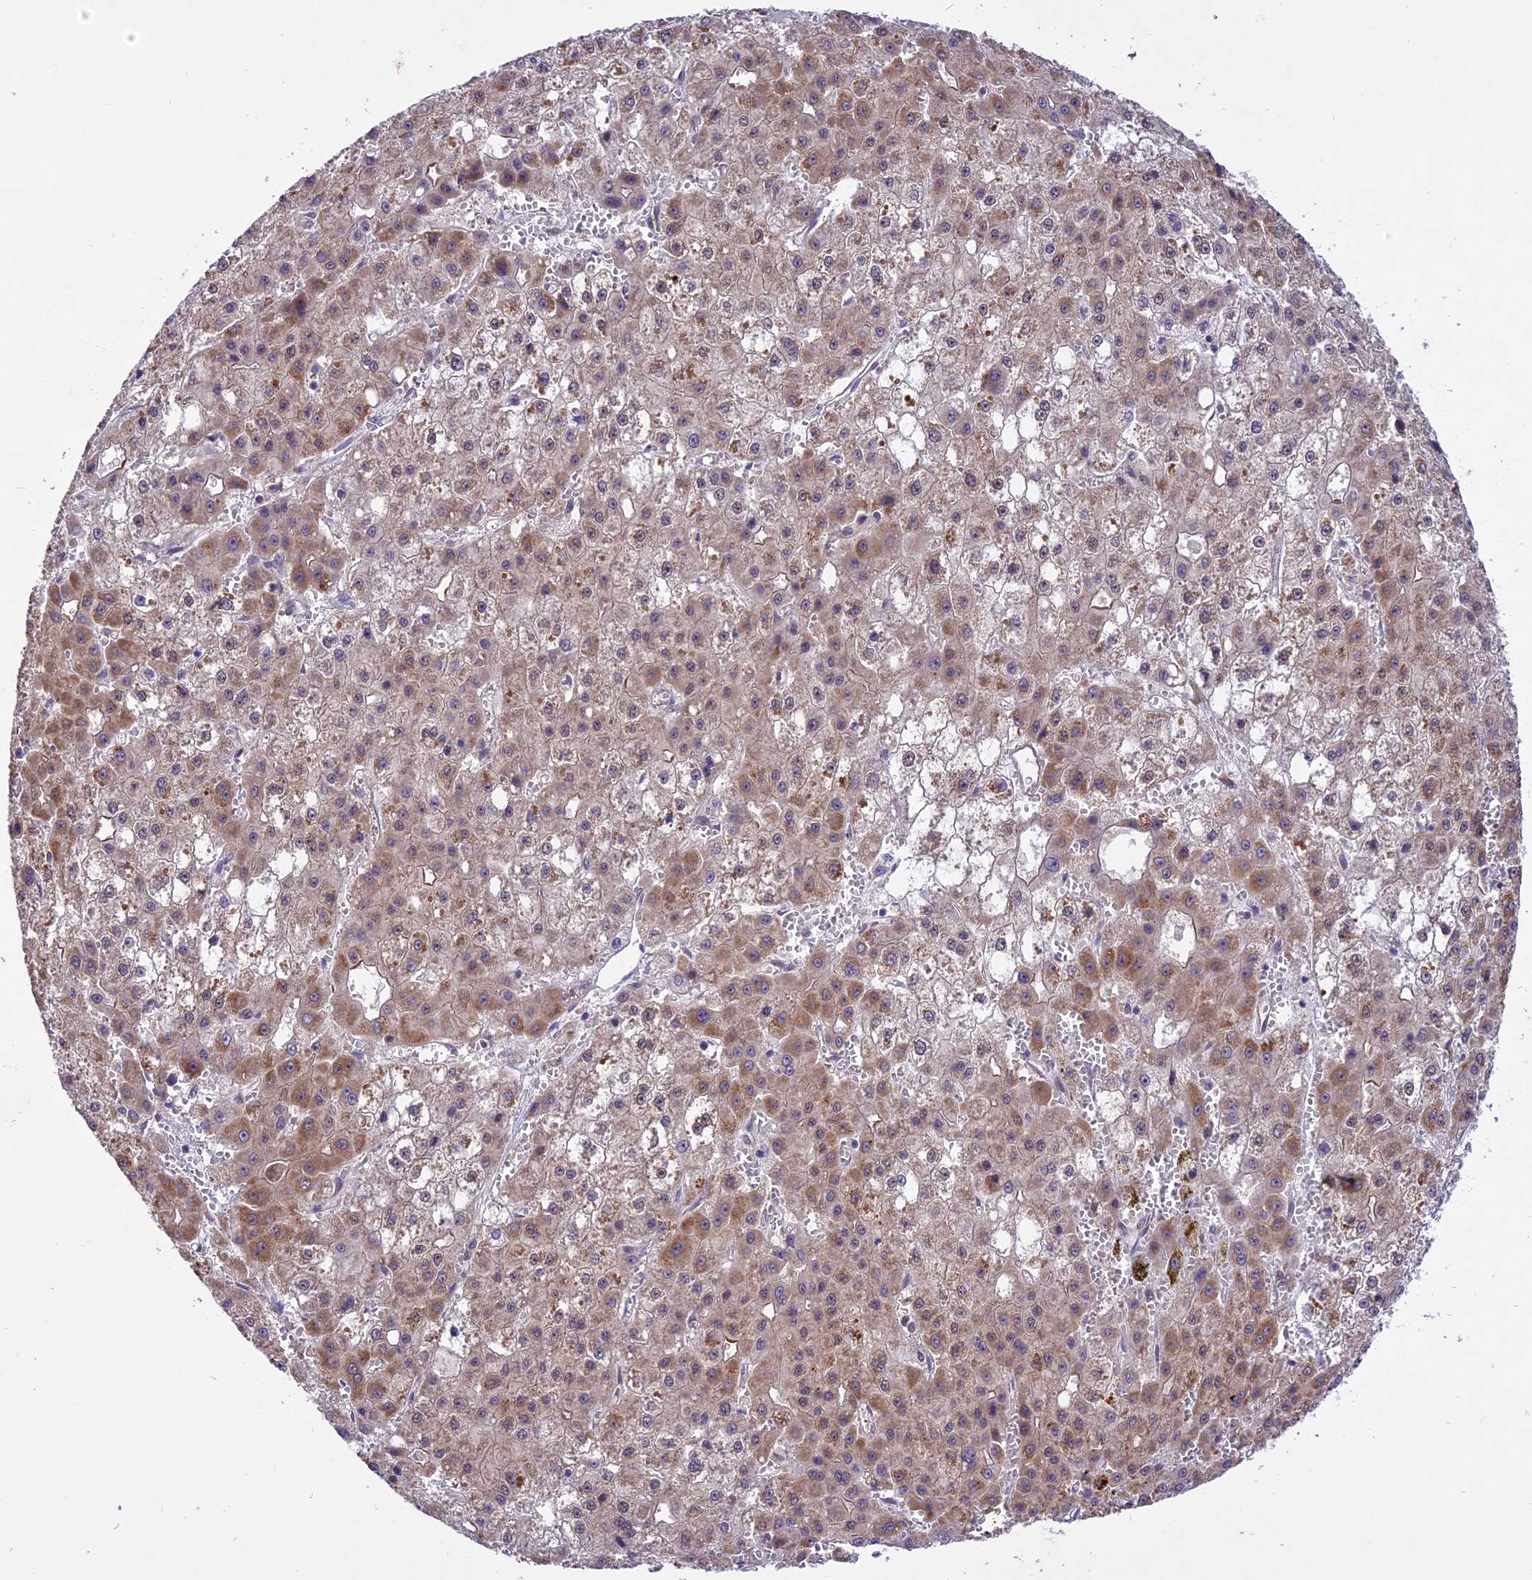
{"staining": {"intensity": "moderate", "quantity": "25%-75%", "location": "cytoplasmic/membranous"}, "tissue": "liver cancer", "cell_type": "Tumor cells", "image_type": "cancer", "snomed": [{"axis": "morphology", "description": "Carcinoma, Hepatocellular, NOS"}, {"axis": "topography", "description": "Liver"}], "caption": "DAB (3,3'-diaminobenzidine) immunohistochemical staining of human liver hepatocellular carcinoma exhibits moderate cytoplasmic/membranous protein expression in approximately 25%-75% of tumor cells.", "gene": "SPRED1", "patient": {"sex": "male", "age": 47}}